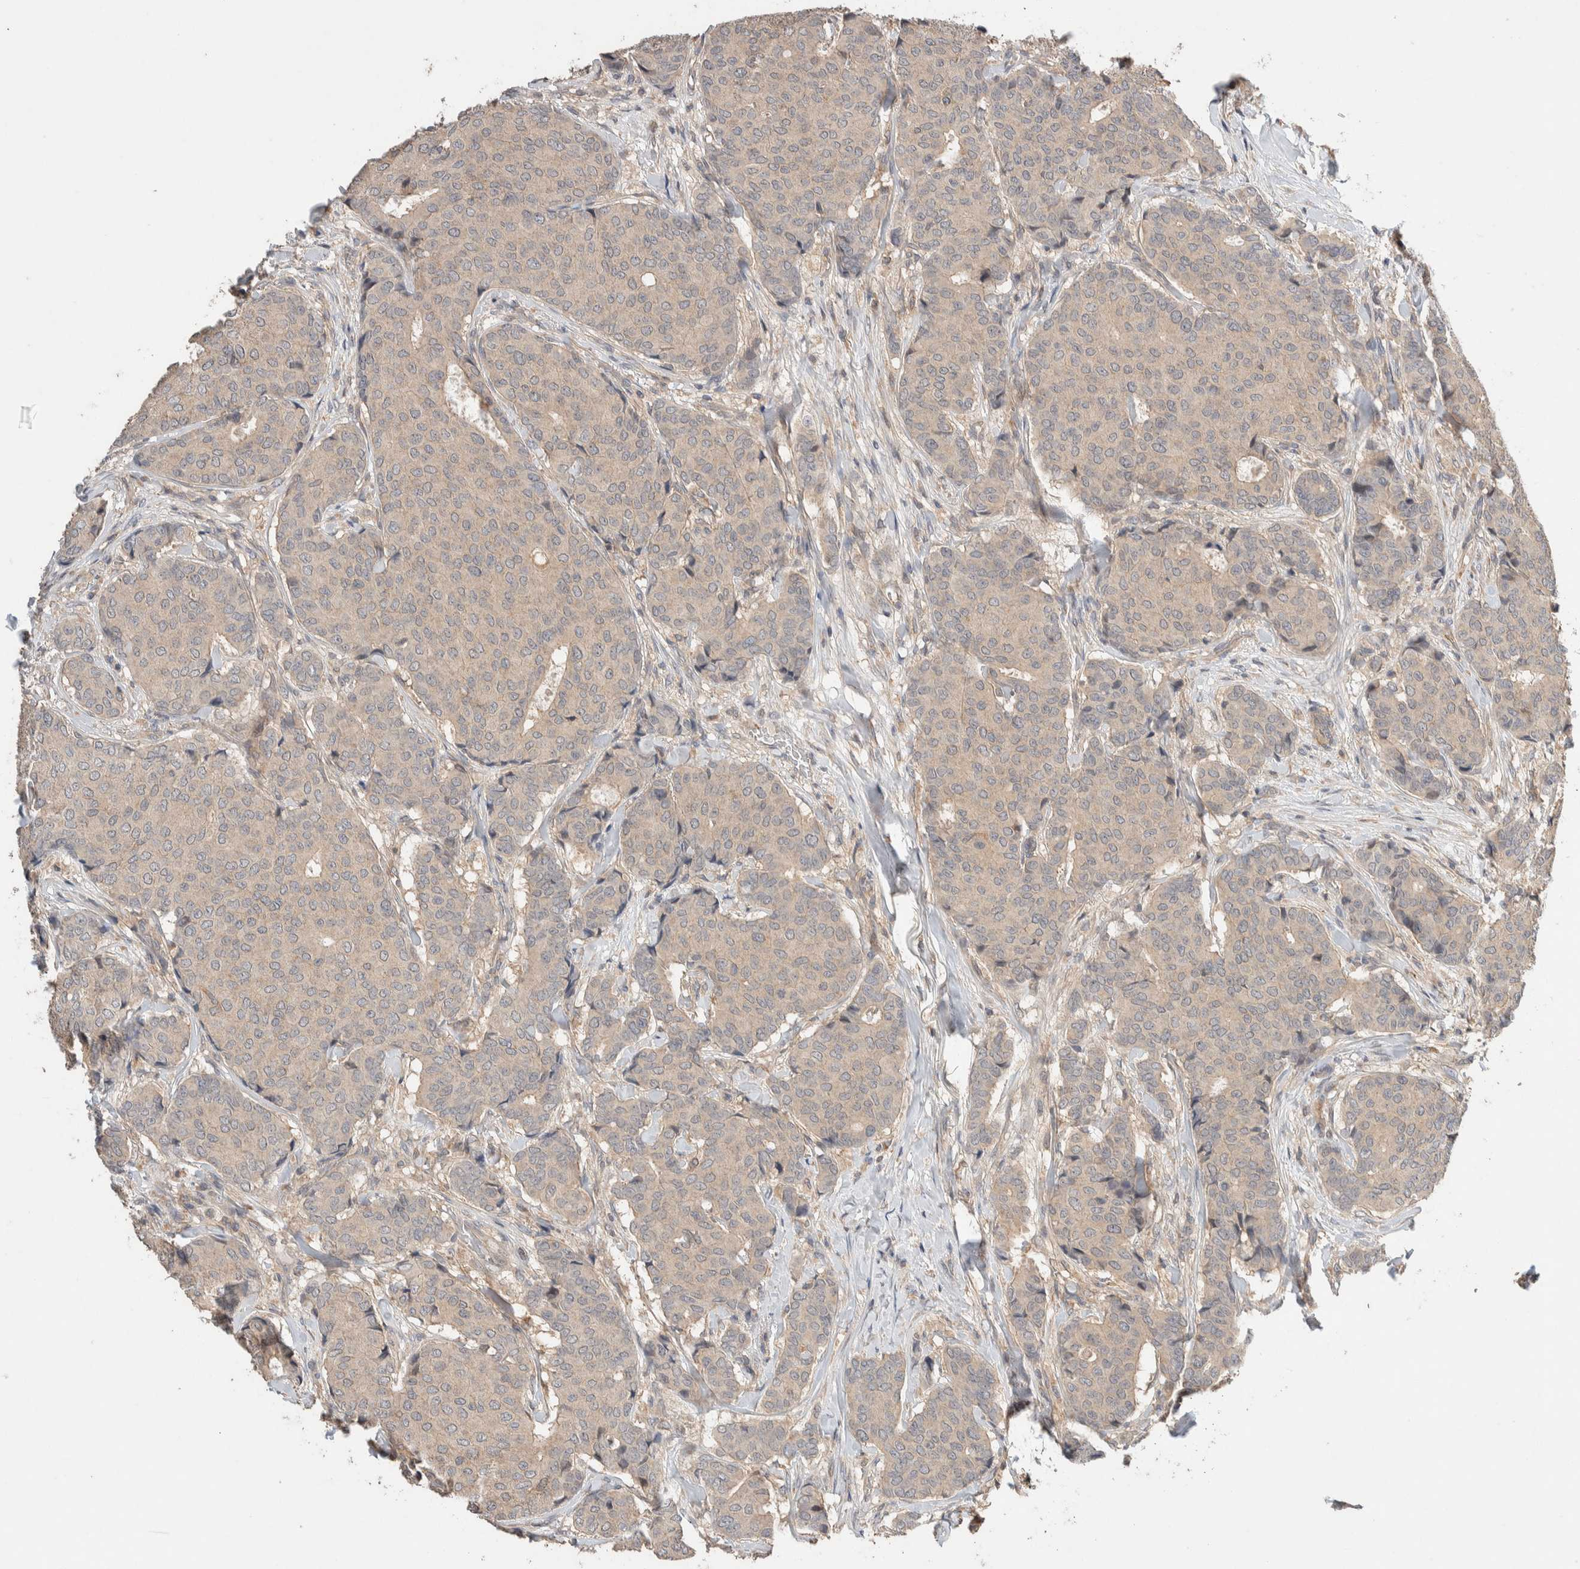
{"staining": {"intensity": "weak", "quantity": ">75%", "location": "cytoplasmic/membranous"}, "tissue": "breast cancer", "cell_type": "Tumor cells", "image_type": "cancer", "snomed": [{"axis": "morphology", "description": "Duct carcinoma"}, {"axis": "topography", "description": "Breast"}], "caption": "Breast cancer (infiltrating ductal carcinoma) stained for a protein (brown) displays weak cytoplasmic/membranous positive staining in approximately >75% of tumor cells.", "gene": "WDR91", "patient": {"sex": "female", "age": 75}}